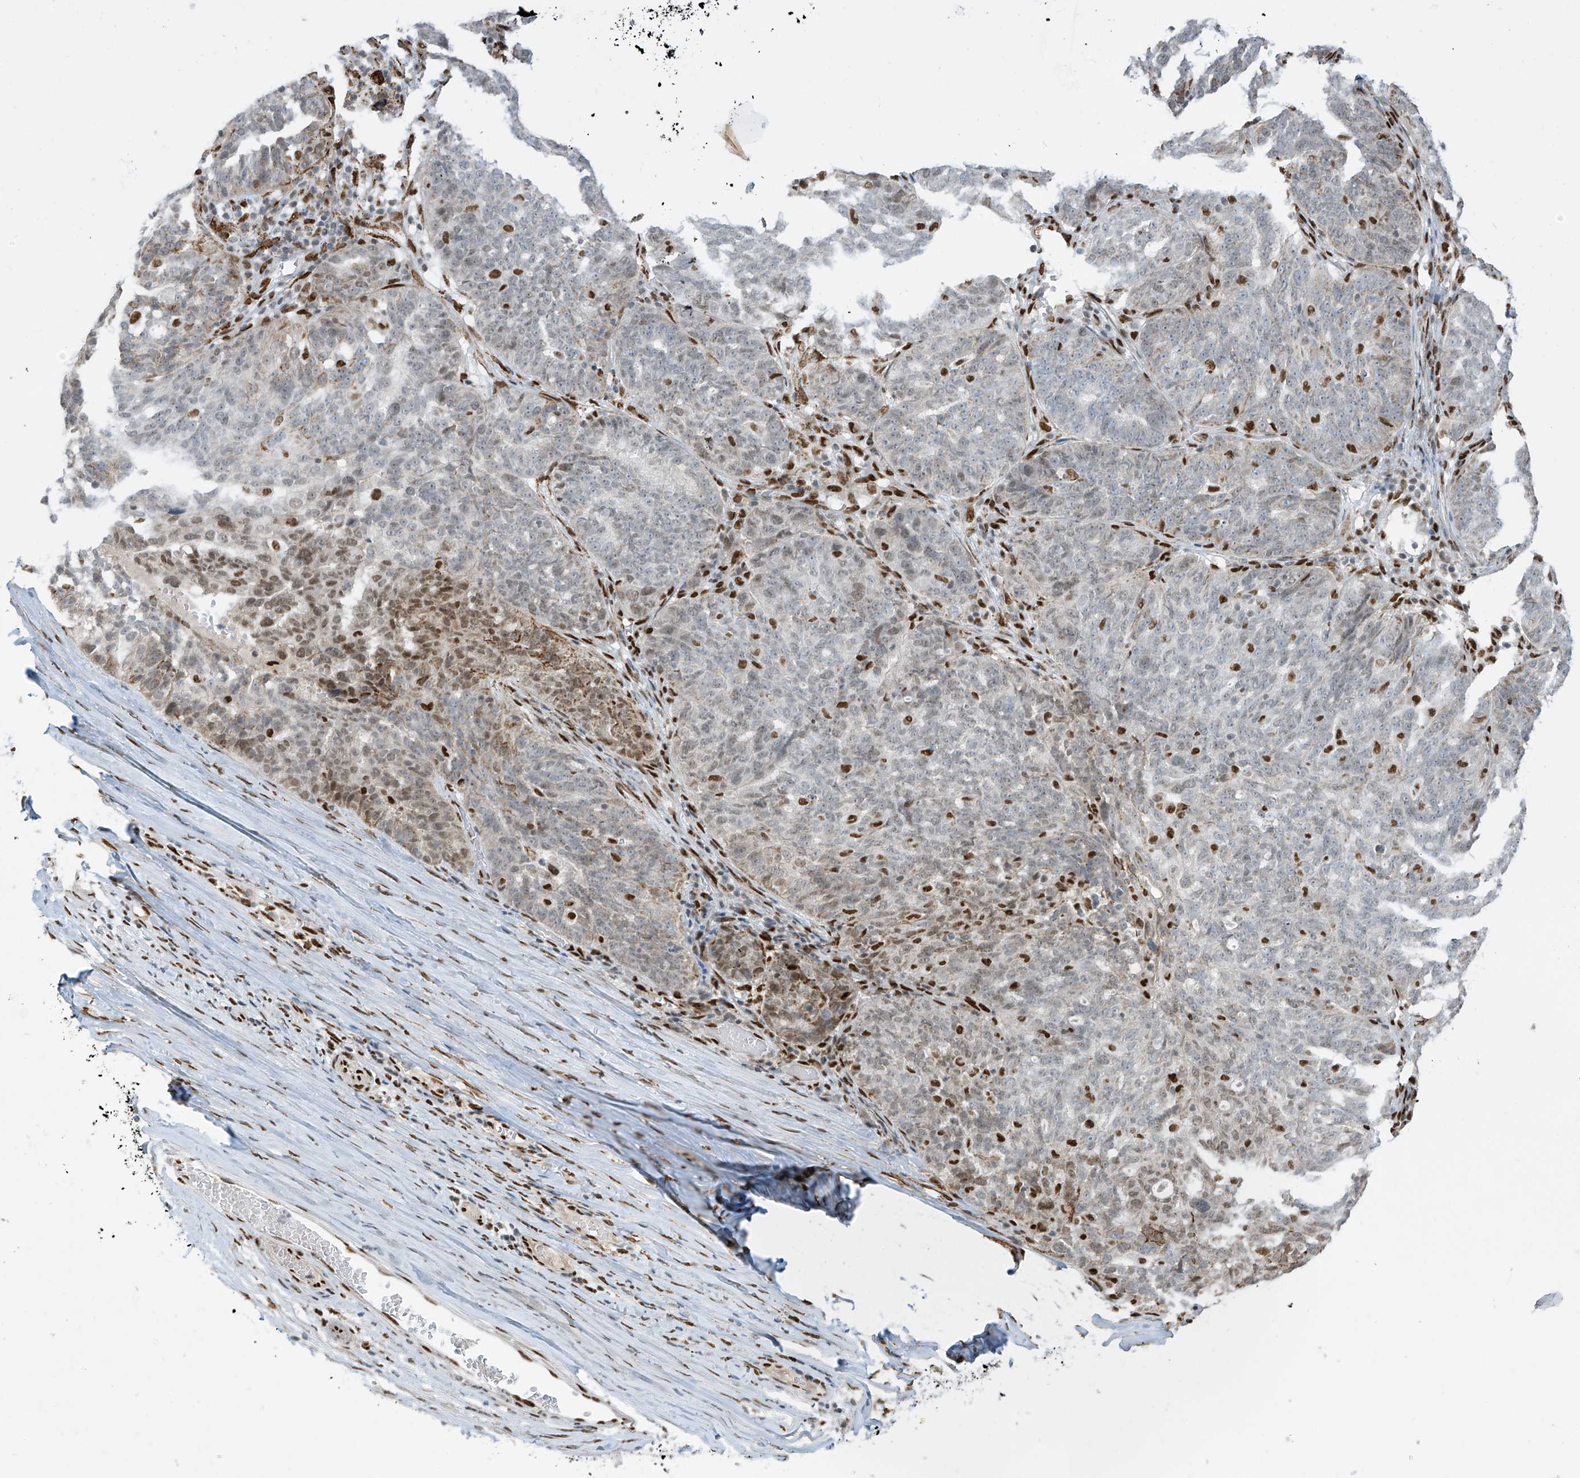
{"staining": {"intensity": "moderate", "quantity": "25%-75%", "location": "nuclear"}, "tissue": "ovarian cancer", "cell_type": "Tumor cells", "image_type": "cancer", "snomed": [{"axis": "morphology", "description": "Cystadenocarcinoma, serous, NOS"}, {"axis": "topography", "description": "Ovary"}], "caption": "An image of ovarian cancer stained for a protein exhibits moderate nuclear brown staining in tumor cells.", "gene": "PM20D2", "patient": {"sex": "female", "age": 59}}